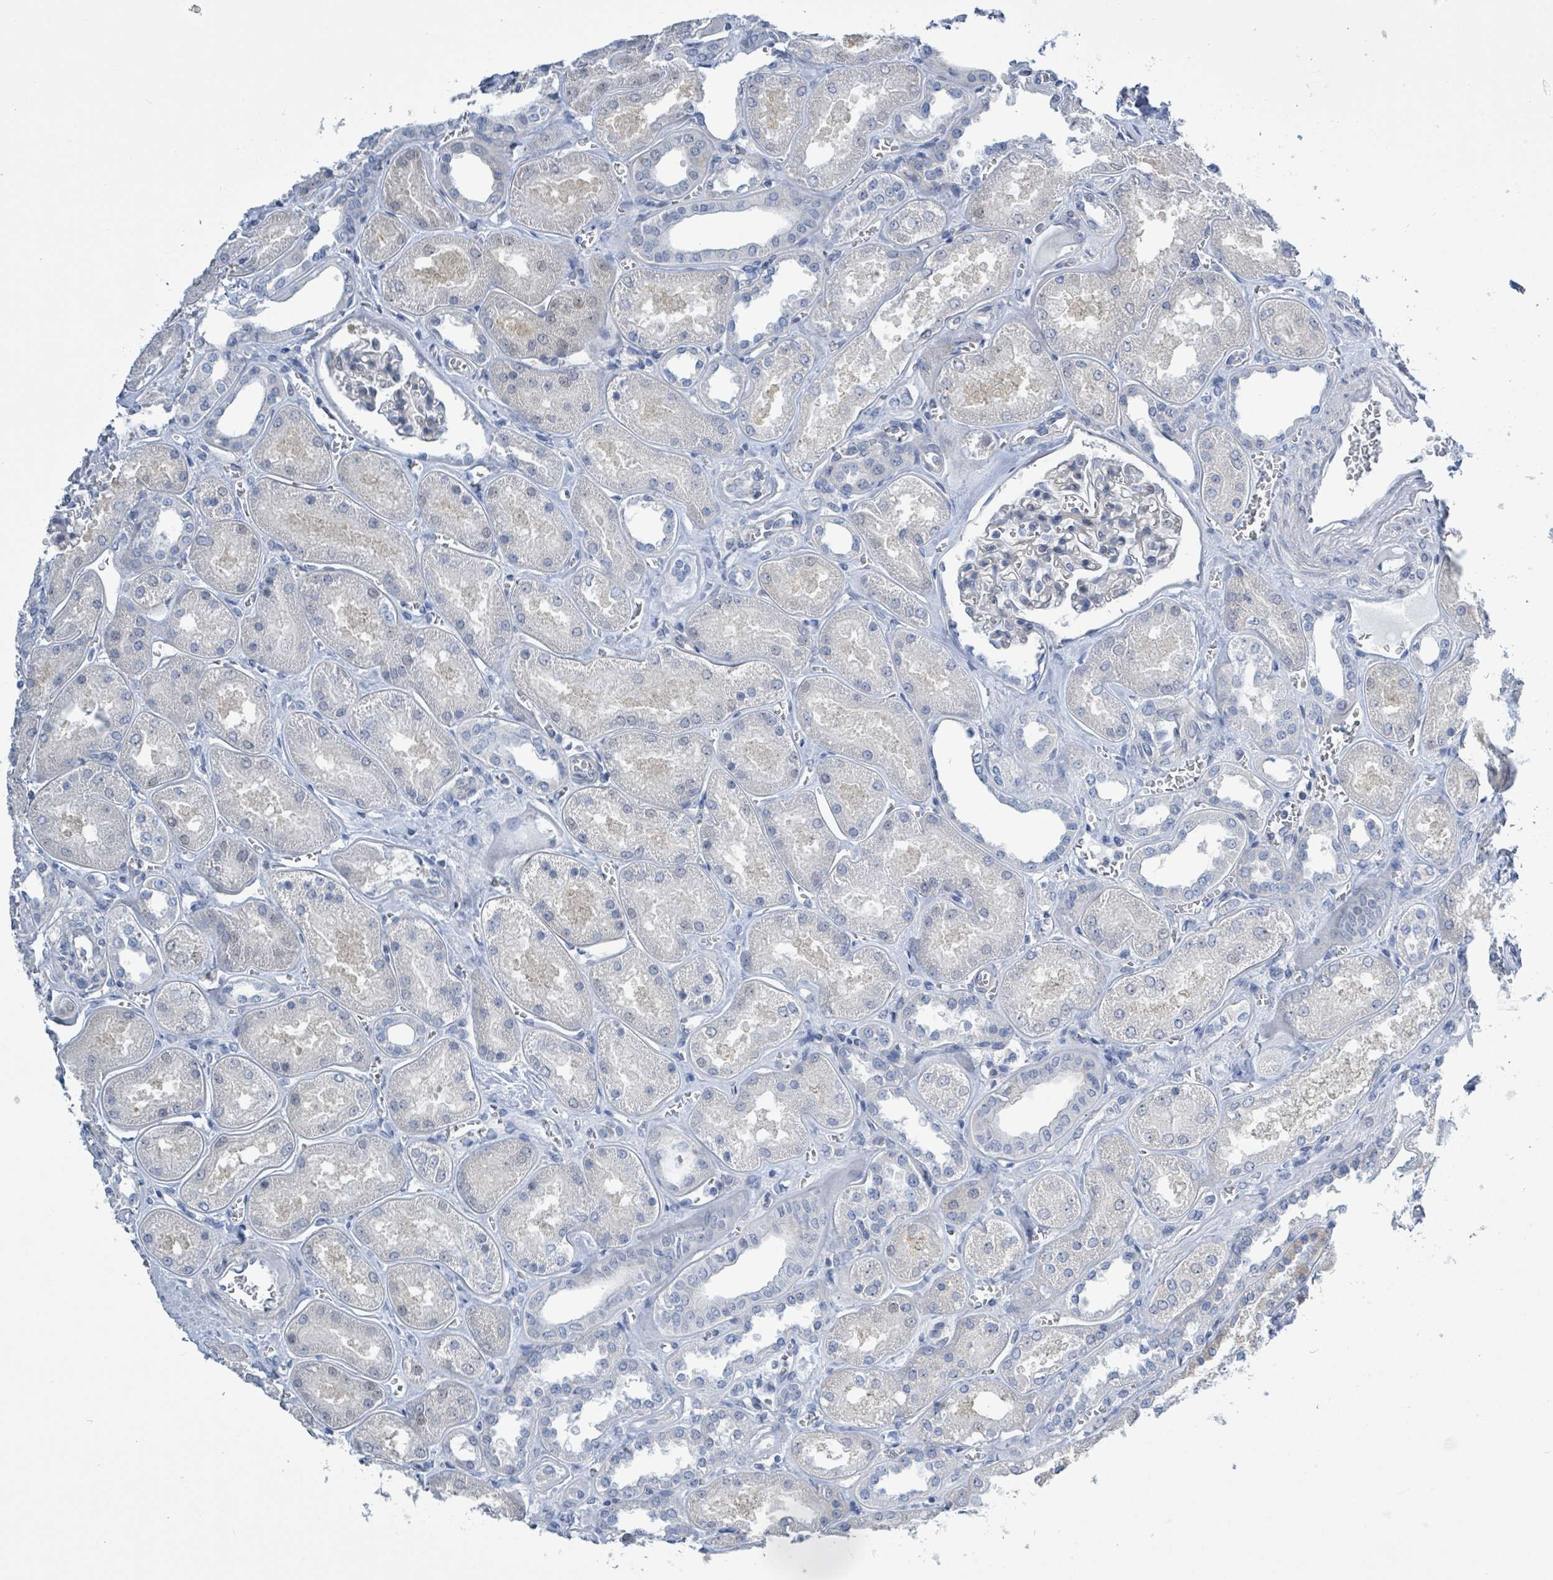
{"staining": {"intensity": "negative", "quantity": "none", "location": "none"}, "tissue": "kidney", "cell_type": "Cells in glomeruli", "image_type": "normal", "snomed": [{"axis": "morphology", "description": "Normal tissue, NOS"}, {"axis": "morphology", "description": "Adenocarcinoma, NOS"}, {"axis": "topography", "description": "Kidney"}], "caption": "Human kidney stained for a protein using immunohistochemistry demonstrates no positivity in cells in glomeruli.", "gene": "DGKZ", "patient": {"sex": "female", "age": 68}}